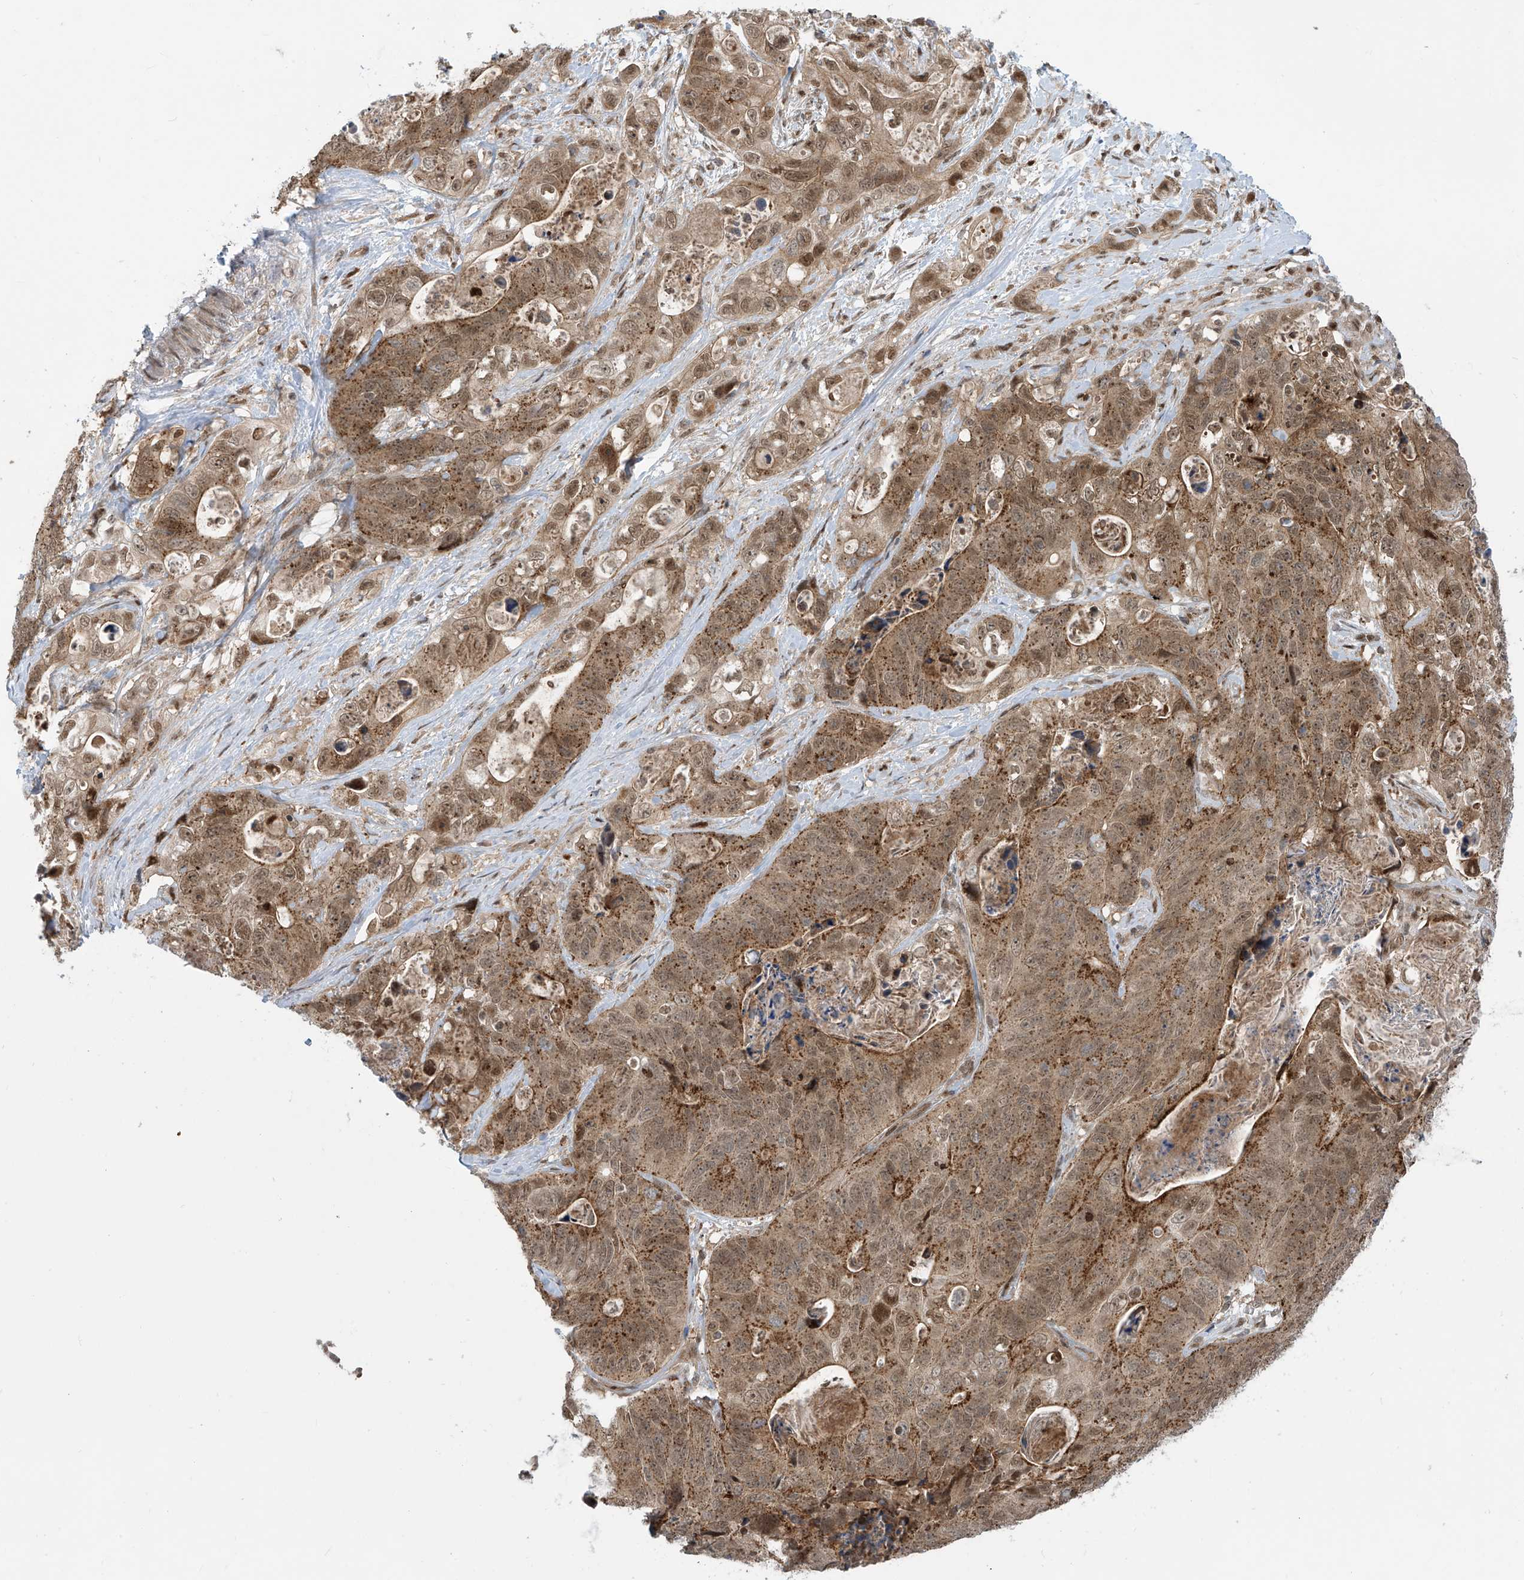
{"staining": {"intensity": "moderate", "quantity": ">75%", "location": "cytoplasmic/membranous,nuclear"}, "tissue": "stomach cancer", "cell_type": "Tumor cells", "image_type": "cancer", "snomed": [{"axis": "morphology", "description": "Adenocarcinoma, NOS"}, {"axis": "topography", "description": "Stomach"}], "caption": "IHC of stomach cancer exhibits medium levels of moderate cytoplasmic/membranous and nuclear expression in approximately >75% of tumor cells.", "gene": "LAGE3", "patient": {"sex": "female", "age": 89}}